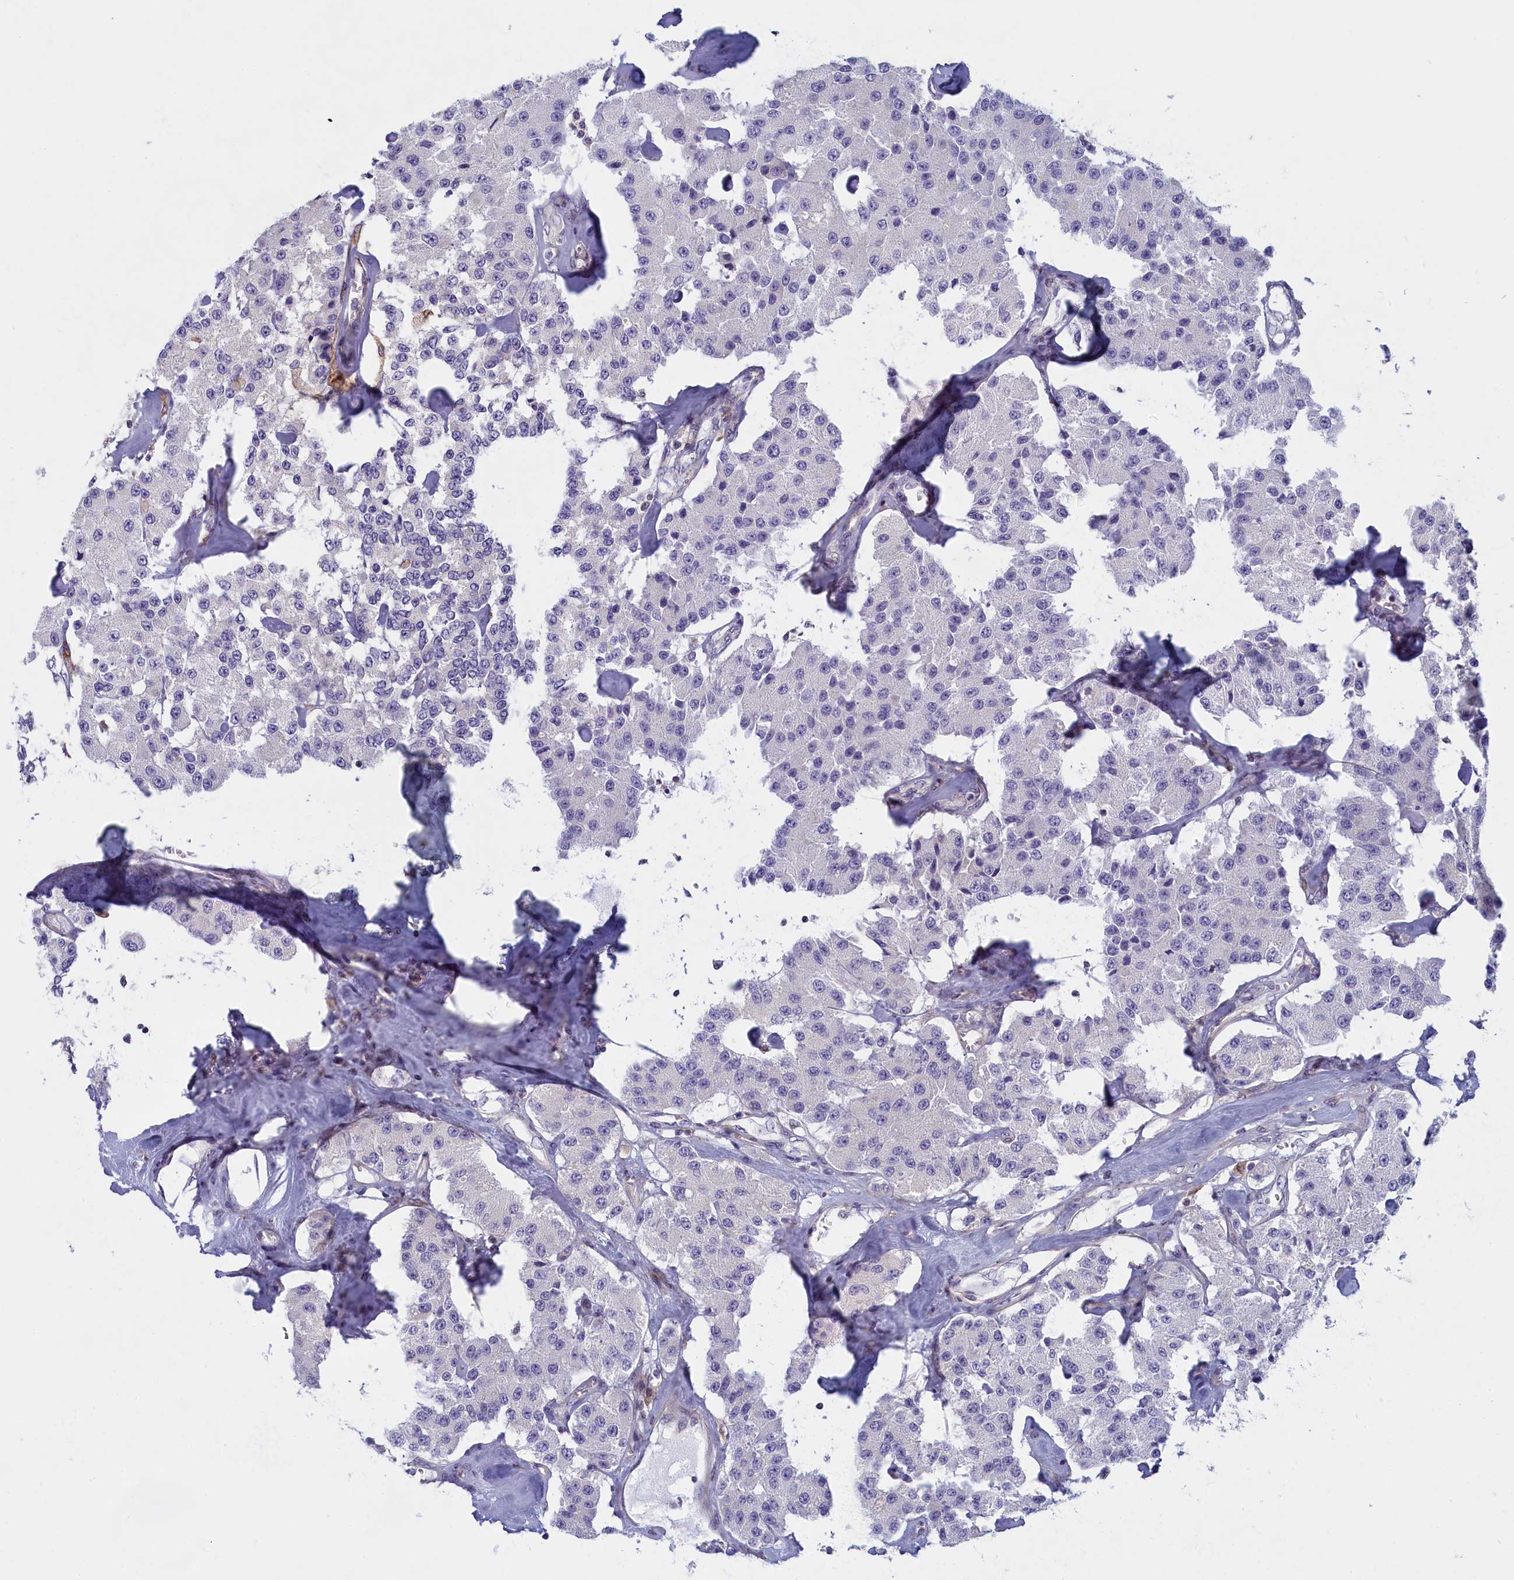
{"staining": {"intensity": "negative", "quantity": "none", "location": "none"}, "tissue": "carcinoid", "cell_type": "Tumor cells", "image_type": "cancer", "snomed": [{"axis": "morphology", "description": "Carcinoid, malignant, NOS"}, {"axis": "topography", "description": "Pancreas"}], "caption": "Tumor cells are negative for brown protein staining in carcinoid (malignant).", "gene": "NOL10", "patient": {"sex": "male", "age": 41}}